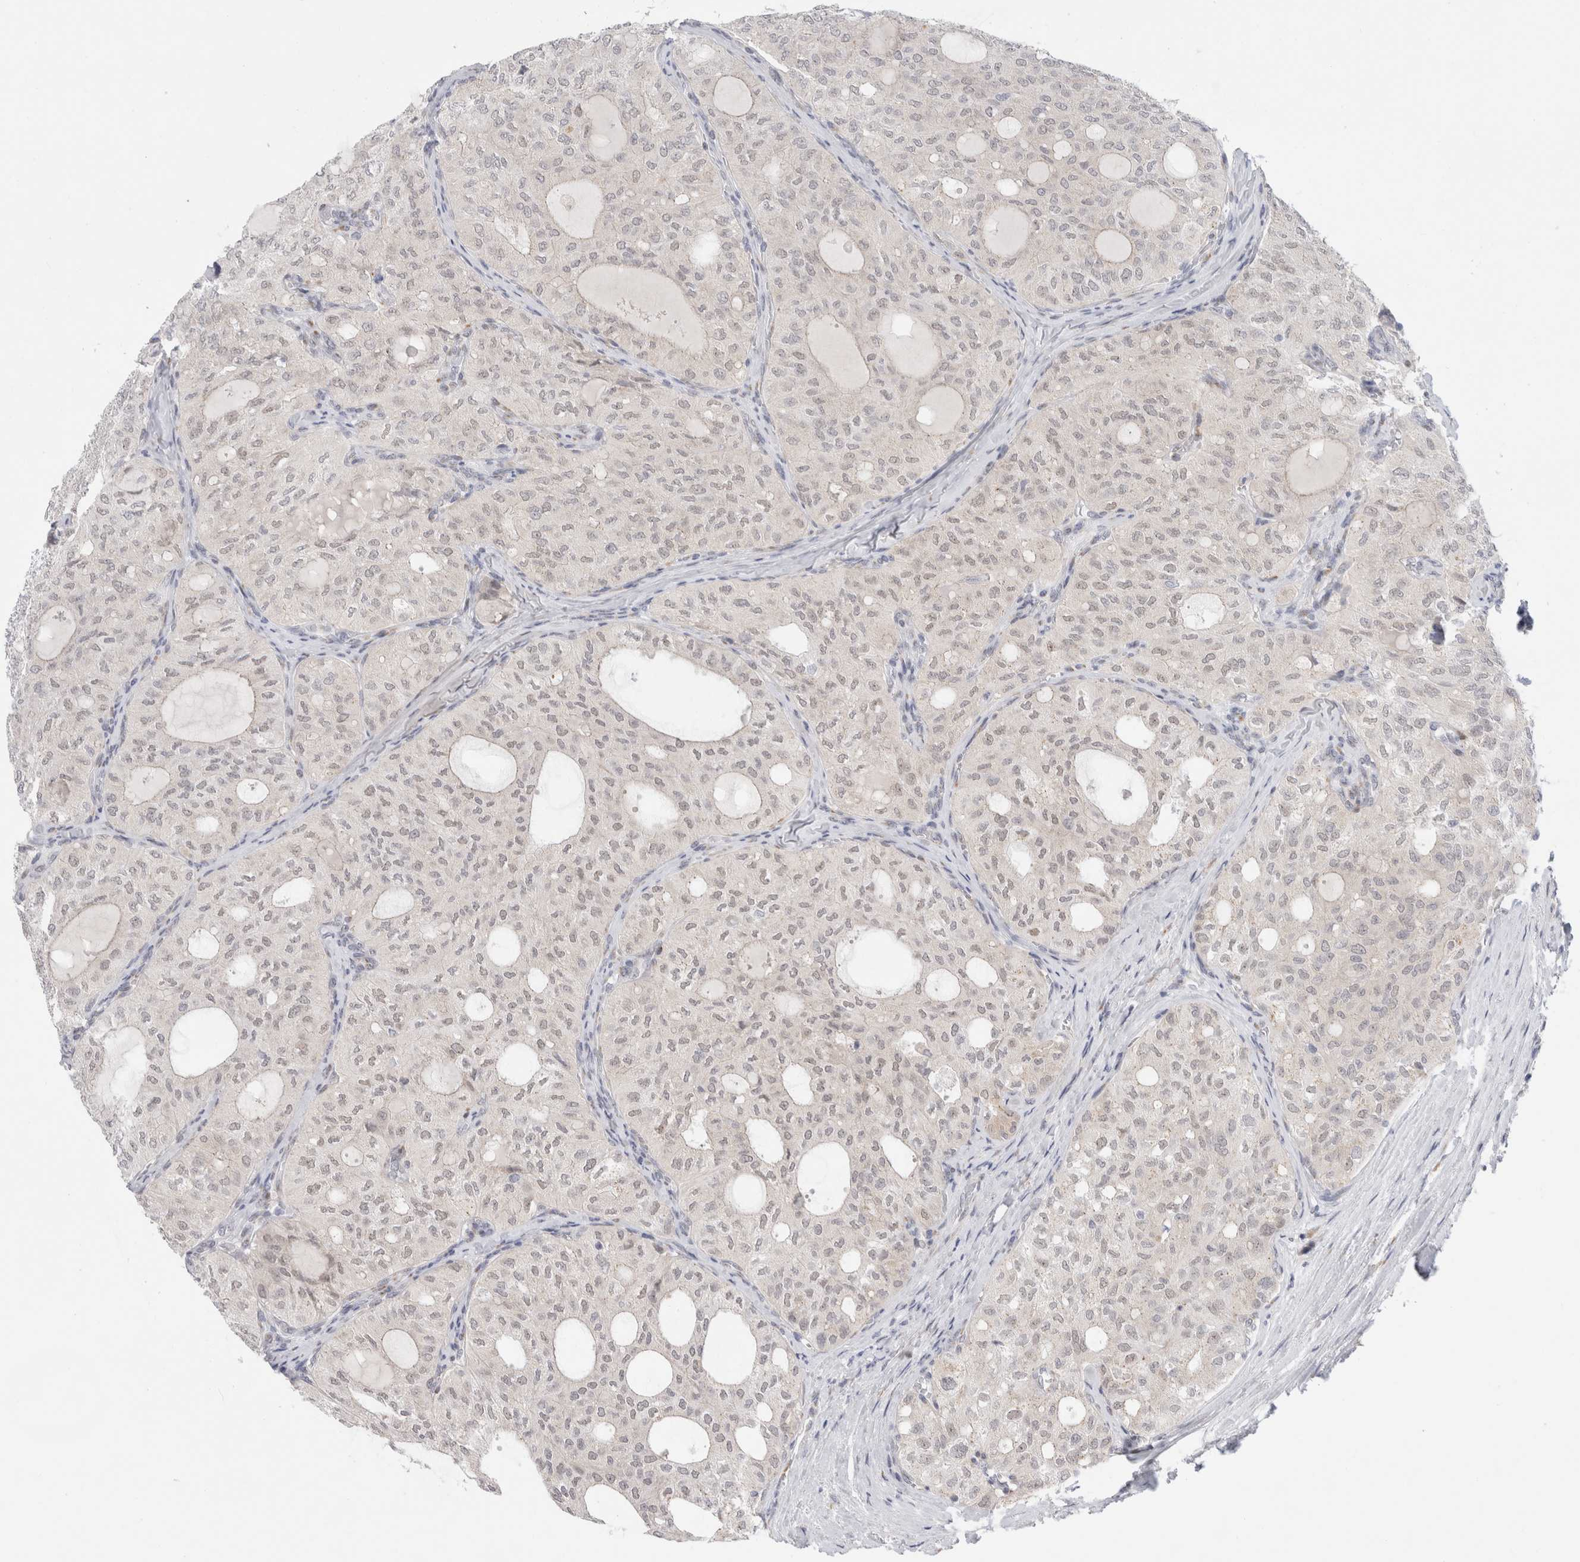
{"staining": {"intensity": "weak", "quantity": "<25%", "location": "nuclear"}, "tissue": "thyroid cancer", "cell_type": "Tumor cells", "image_type": "cancer", "snomed": [{"axis": "morphology", "description": "Follicular adenoma carcinoma, NOS"}, {"axis": "topography", "description": "Thyroid gland"}], "caption": "This image is of thyroid follicular adenoma carcinoma stained with immunohistochemistry (IHC) to label a protein in brown with the nuclei are counter-stained blue. There is no staining in tumor cells. The staining was performed using DAB to visualize the protein expression in brown, while the nuclei were stained in blue with hematoxylin (Magnification: 20x).", "gene": "TRMT1L", "patient": {"sex": "male", "age": 75}}